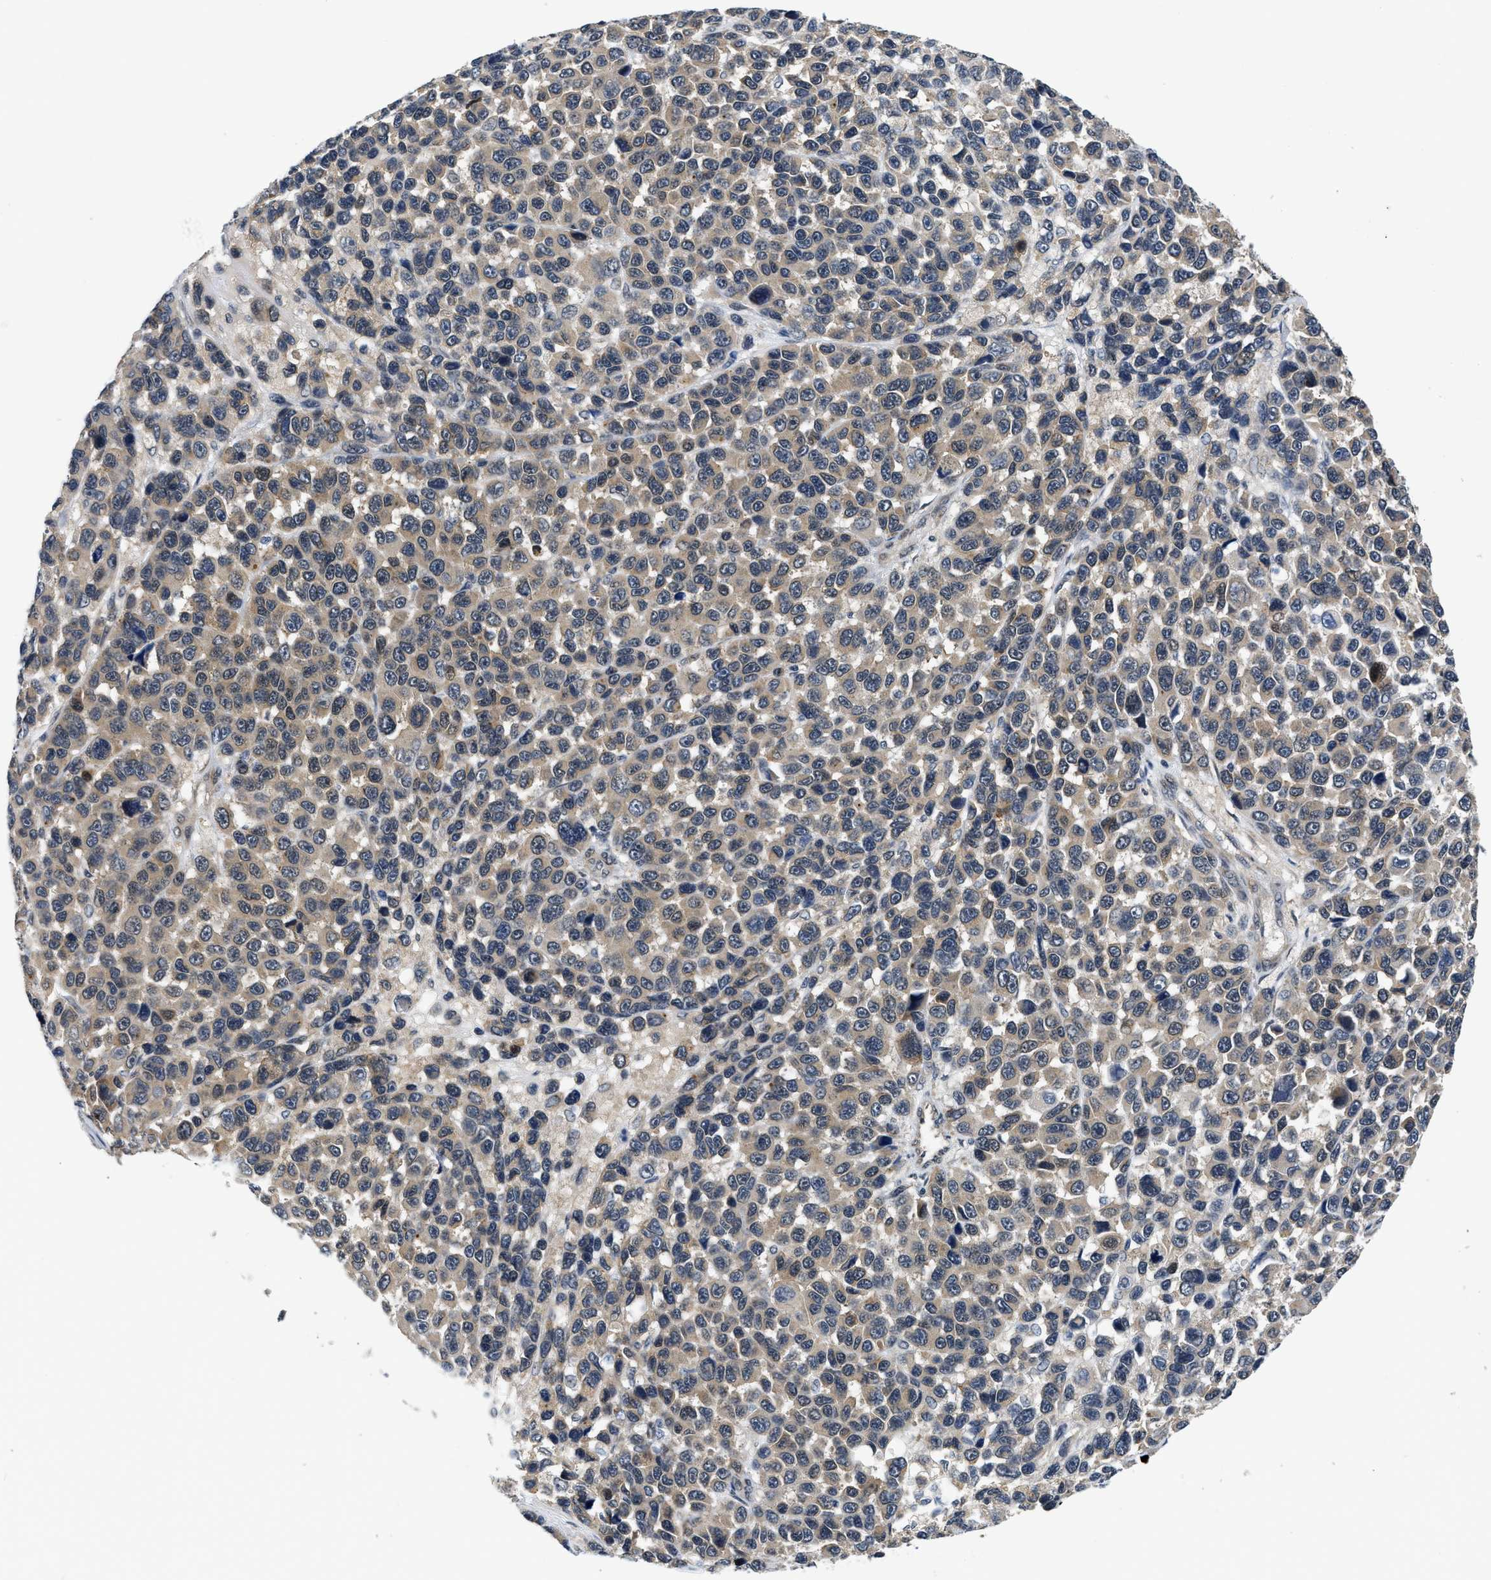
{"staining": {"intensity": "moderate", "quantity": ">75%", "location": "cytoplasmic/membranous"}, "tissue": "melanoma", "cell_type": "Tumor cells", "image_type": "cancer", "snomed": [{"axis": "morphology", "description": "Malignant melanoma, NOS"}, {"axis": "topography", "description": "Skin"}], "caption": "Protein staining of malignant melanoma tissue exhibits moderate cytoplasmic/membranous positivity in approximately >75% of tumor cells.", "gene": "SMAD4", "patient": {"sex": "male", "age": 53}}